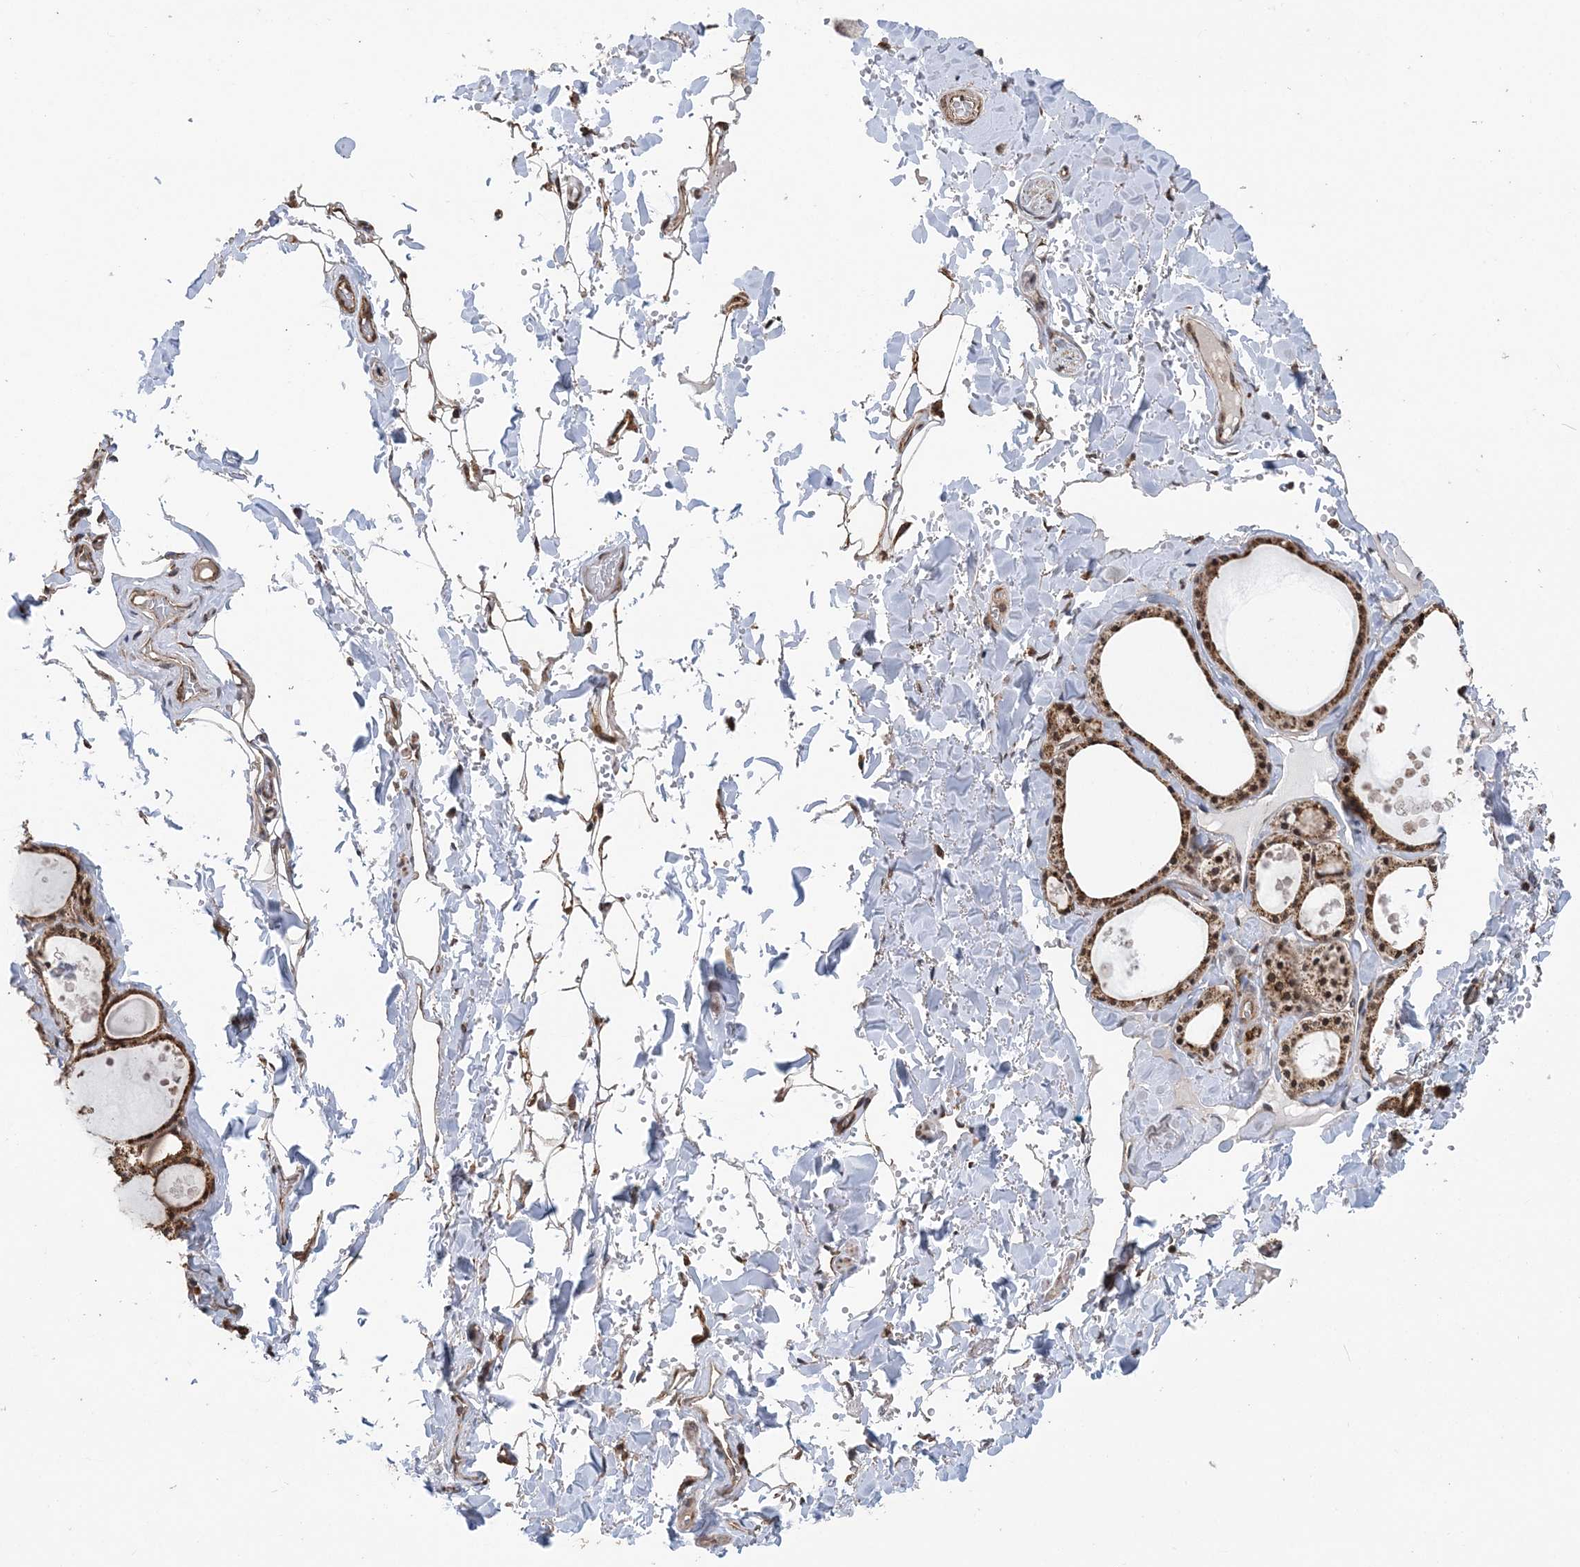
{"staining": {"intensity": "moderate", "quantity": ">75%", "location": "cytoplasmic/membranous"}, "tissue": "thyroid gland", "cell_type": "Glandular cells", "image_type": "normal", "snomed": [{"axis": "morphology", "description": "Normal tissue, NOS"}, {"axis": "topography", "description": "Thyroid gland"}], "caption": "The immunohistochemical stain labels moderate cytoplasmic/membranous positivity in glandular cells of benign thyroid gland.", "gene": "PCBP1", "patient": {"sex": "male", "age": 56}}